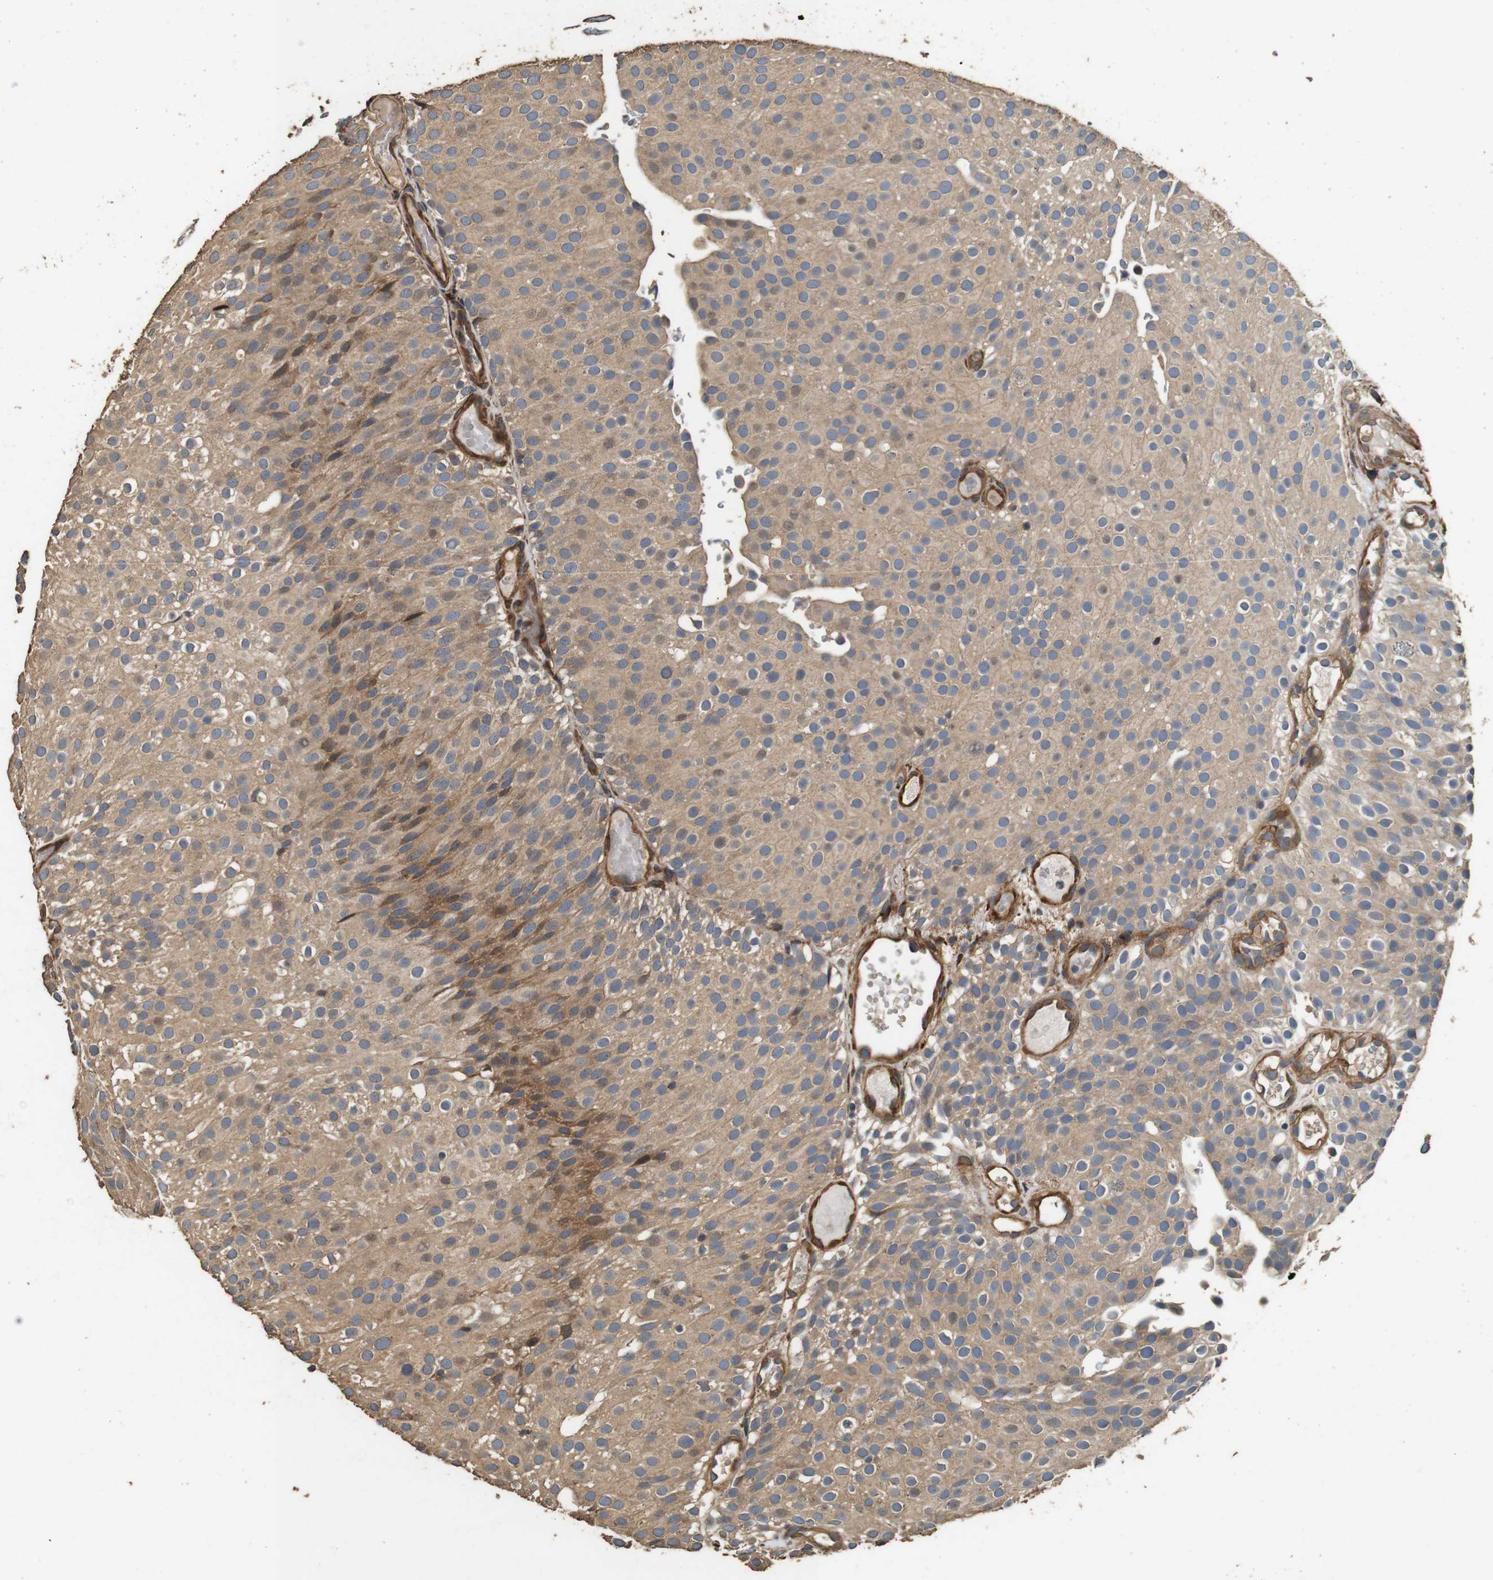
{"staining": {"intensity": "moderate", "quantity": ">75%", "location": "cytoplasmic/membranous"}, "tissue": "urothelial cancer", "cell_type": "Tumor cells", "image_type": "cancer", "snomed": [{"axis": "morphology", "description": "Urothelial carcinoma, Low grade"}, {"axis": "topography", "description": "Urinary bladder"}], "caption": "An image of human urothelial cancer stained for a protein shows moderate cytoplasmic/membranous brown staining in tumor cells.", "gene": "CNPY4", "patient": {"sex": "male", "age": 78}}